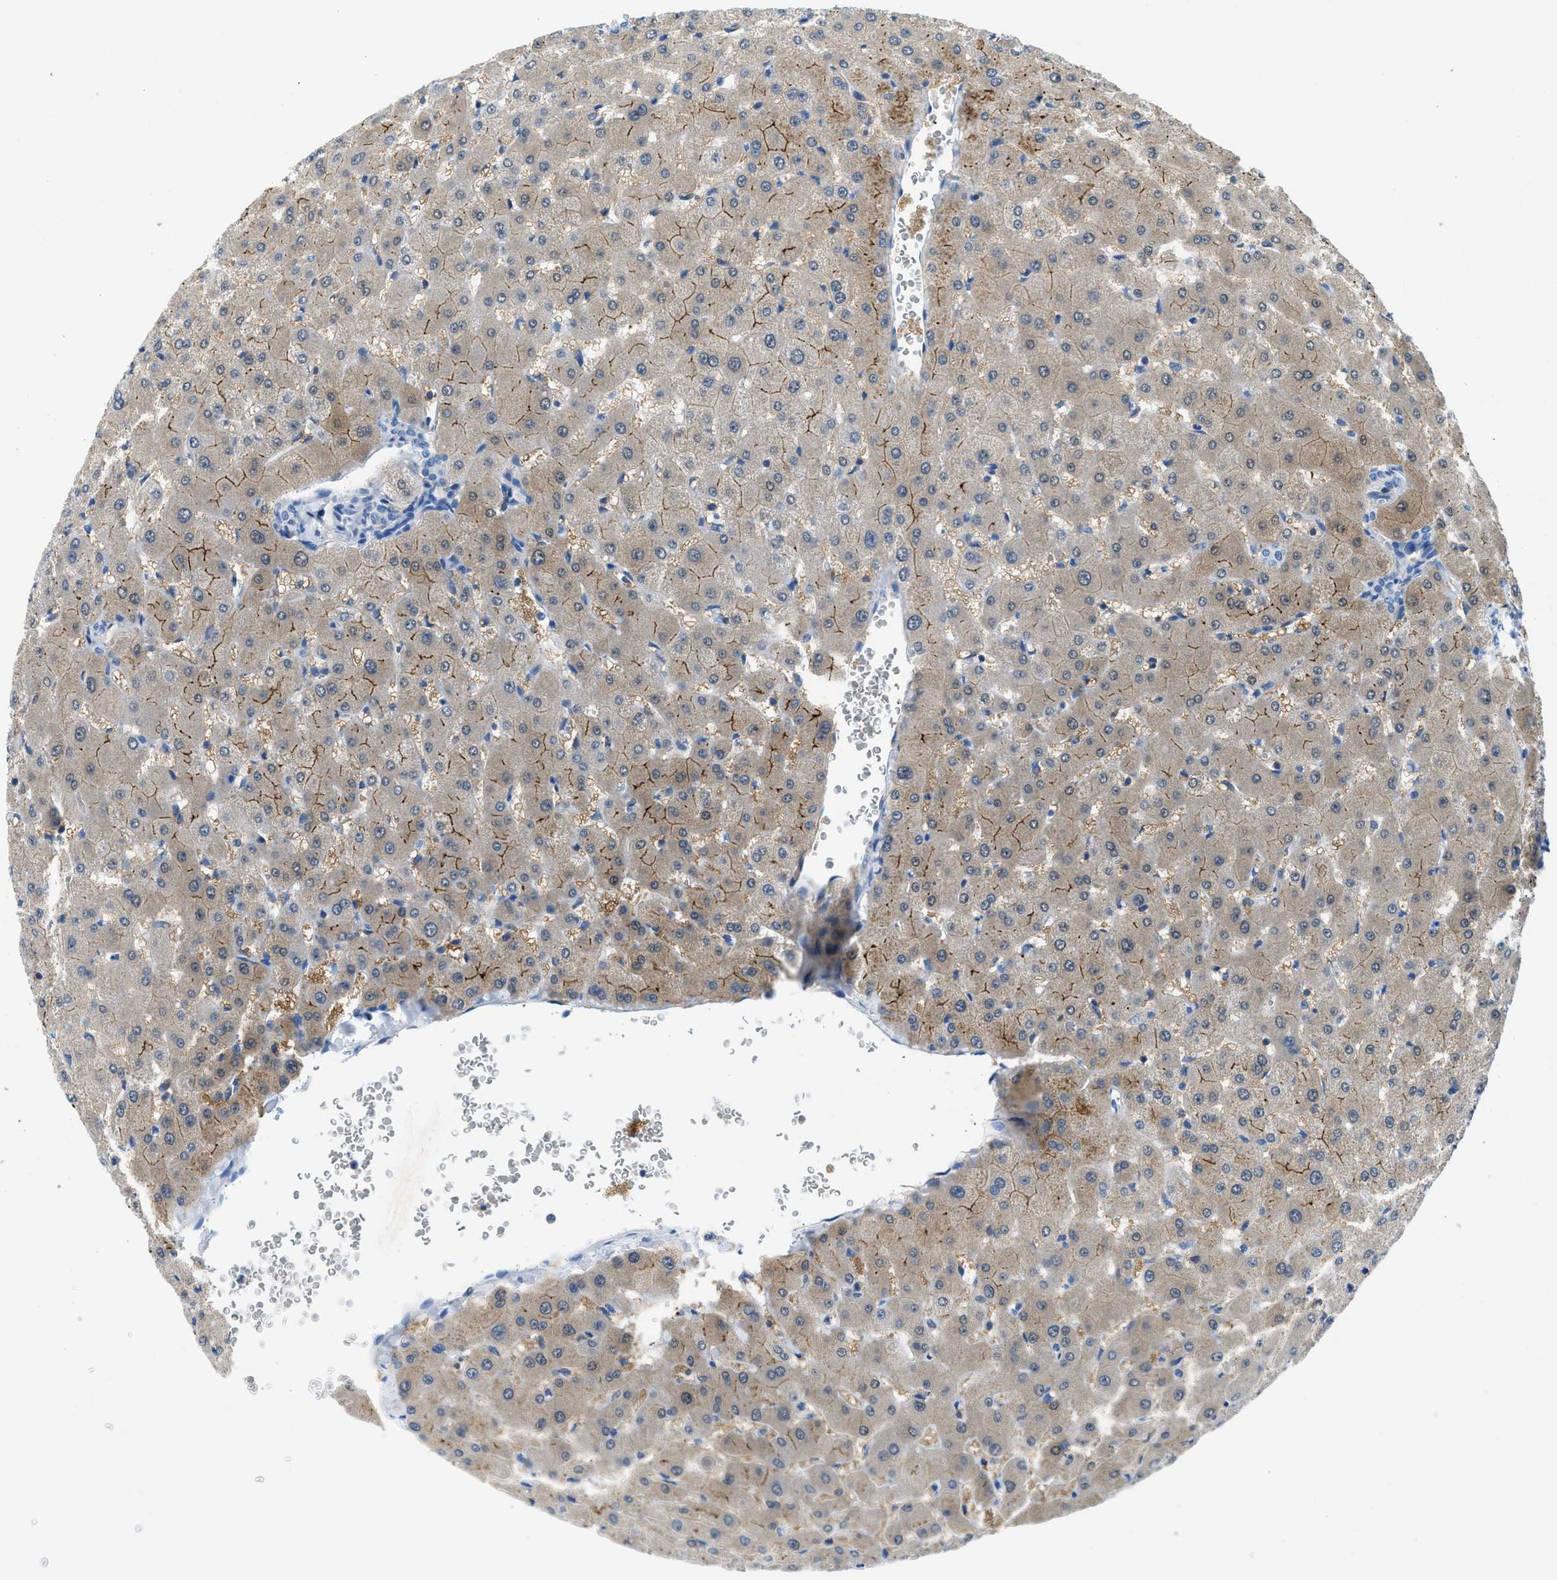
{"staining": {"intensity": "negative", "quantity": "none", "location": "none"}, "tissue": "liver", "cell_type": "Cholangiocytes", "image_type": "normal", "snomed": [{"axis": "morphology", "description": "Normal tissue, NOS"}, {"axis": "topography", "description": "Liver"}], "caption": "This histopathology image is of benign liver stained with immunohistochemistry to label a protein in brown with the nuclei are counter-stained blue. There is no positivity in cholangiocytes. (Stains: DAB (3,3'-diaminobenzidine) immunohistochemistry with hematoxylin counter stain, Microscopy: brightfield microscopy at high magnification).", "gene": "FAM151A", "patient": {"sex": "female", "age": 63}}